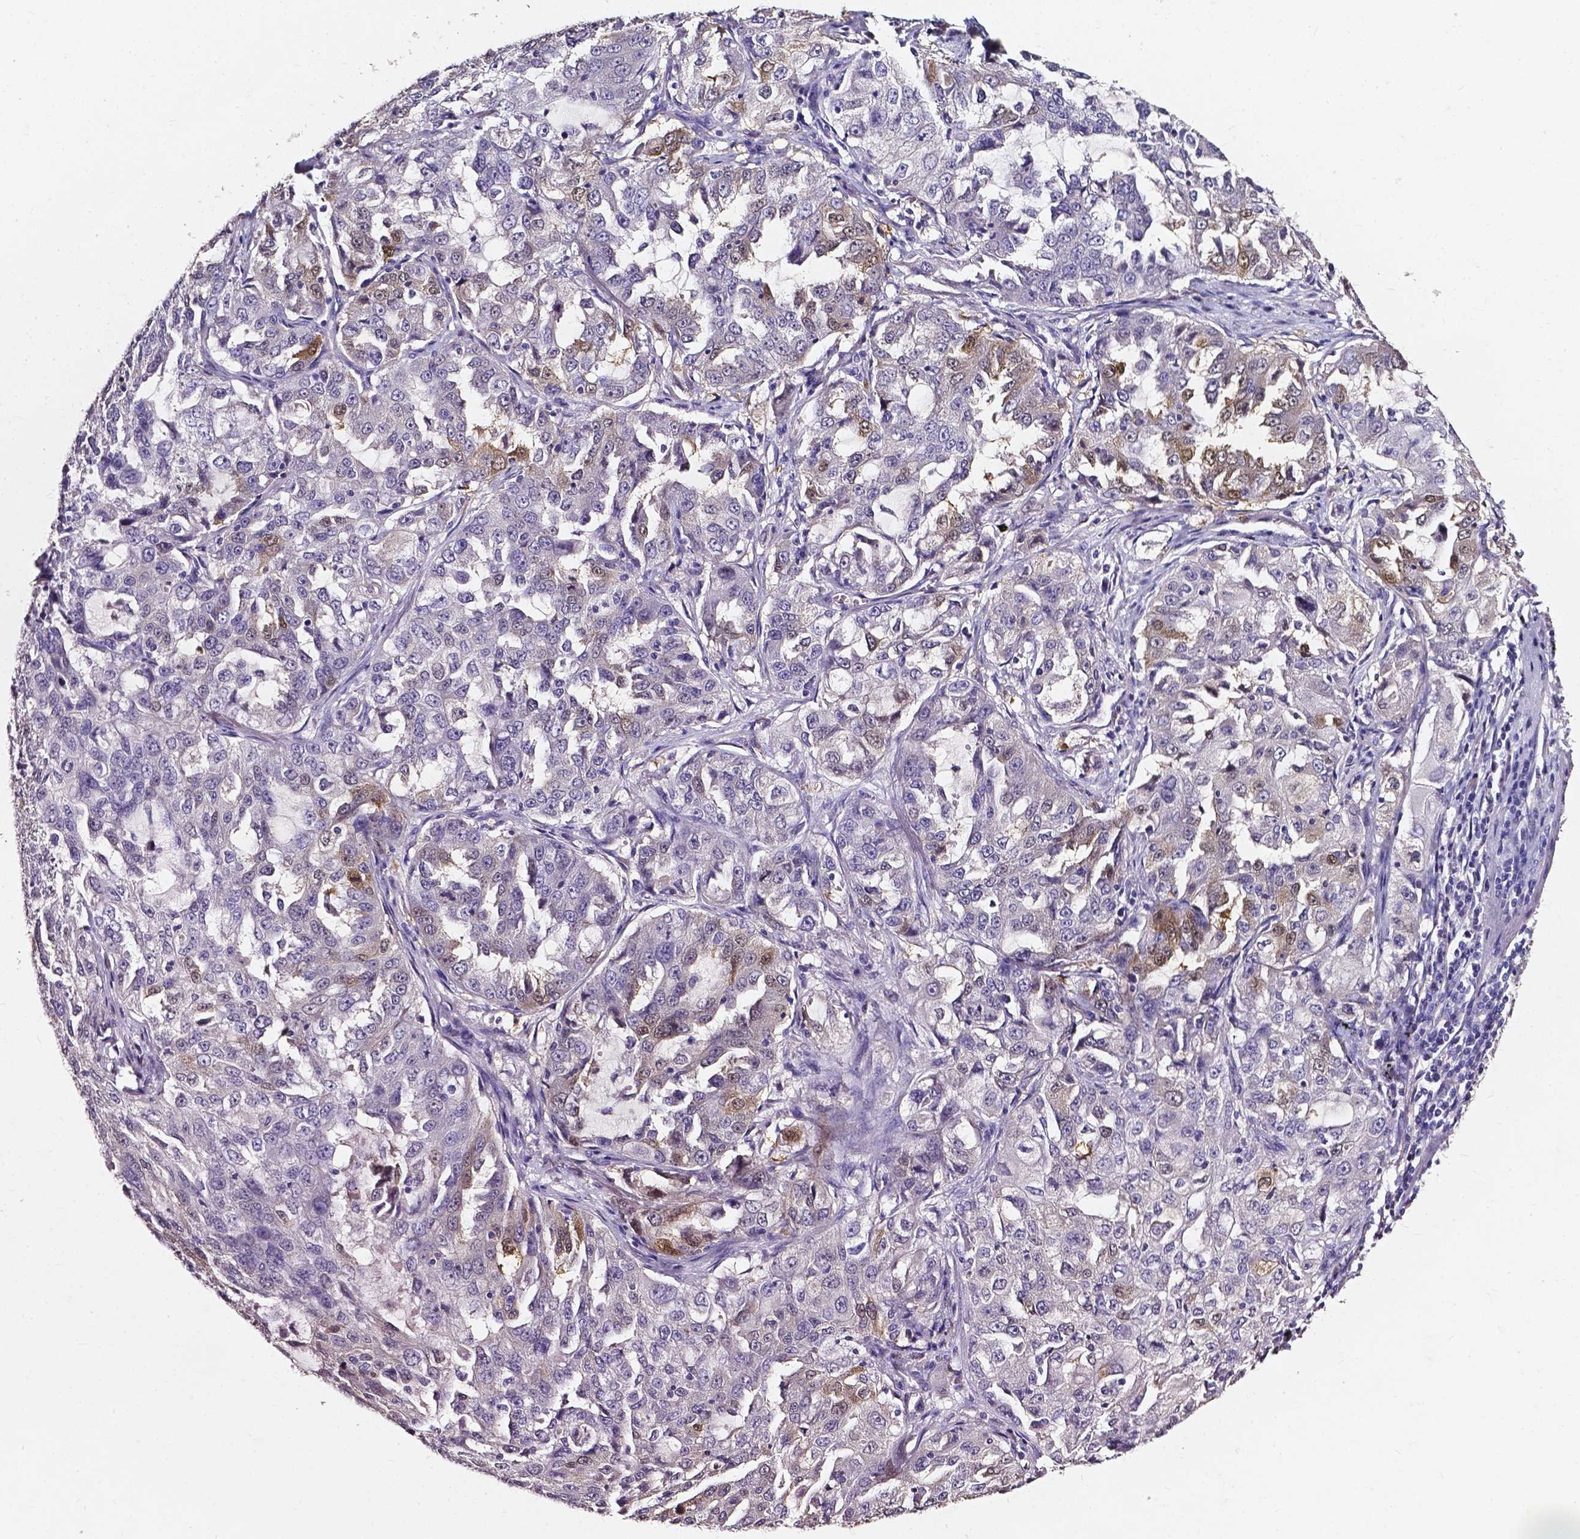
{"staining": {"intensity": "moderate", "quantity": "<25%", "location": "cytoplasmic/membranous,nuclear"}, "tissue": "lung cancer", "cell_type": "Tumor cells", "image_type": "cancer", "snomed": [{"axis": "morphology", "description": "Adenocarcinoma, NOS"}, {"axis": "topography", "description": "Lung"}], "caption": "DAB immunohistochemical staining of human lung cancer demonstrates moderate cytoplasmic/membranous and nuclear protein staining in about <25% of tumor cells.", "gene": "AKR1B10", "patient": {"sex": "female", "age": 61}}